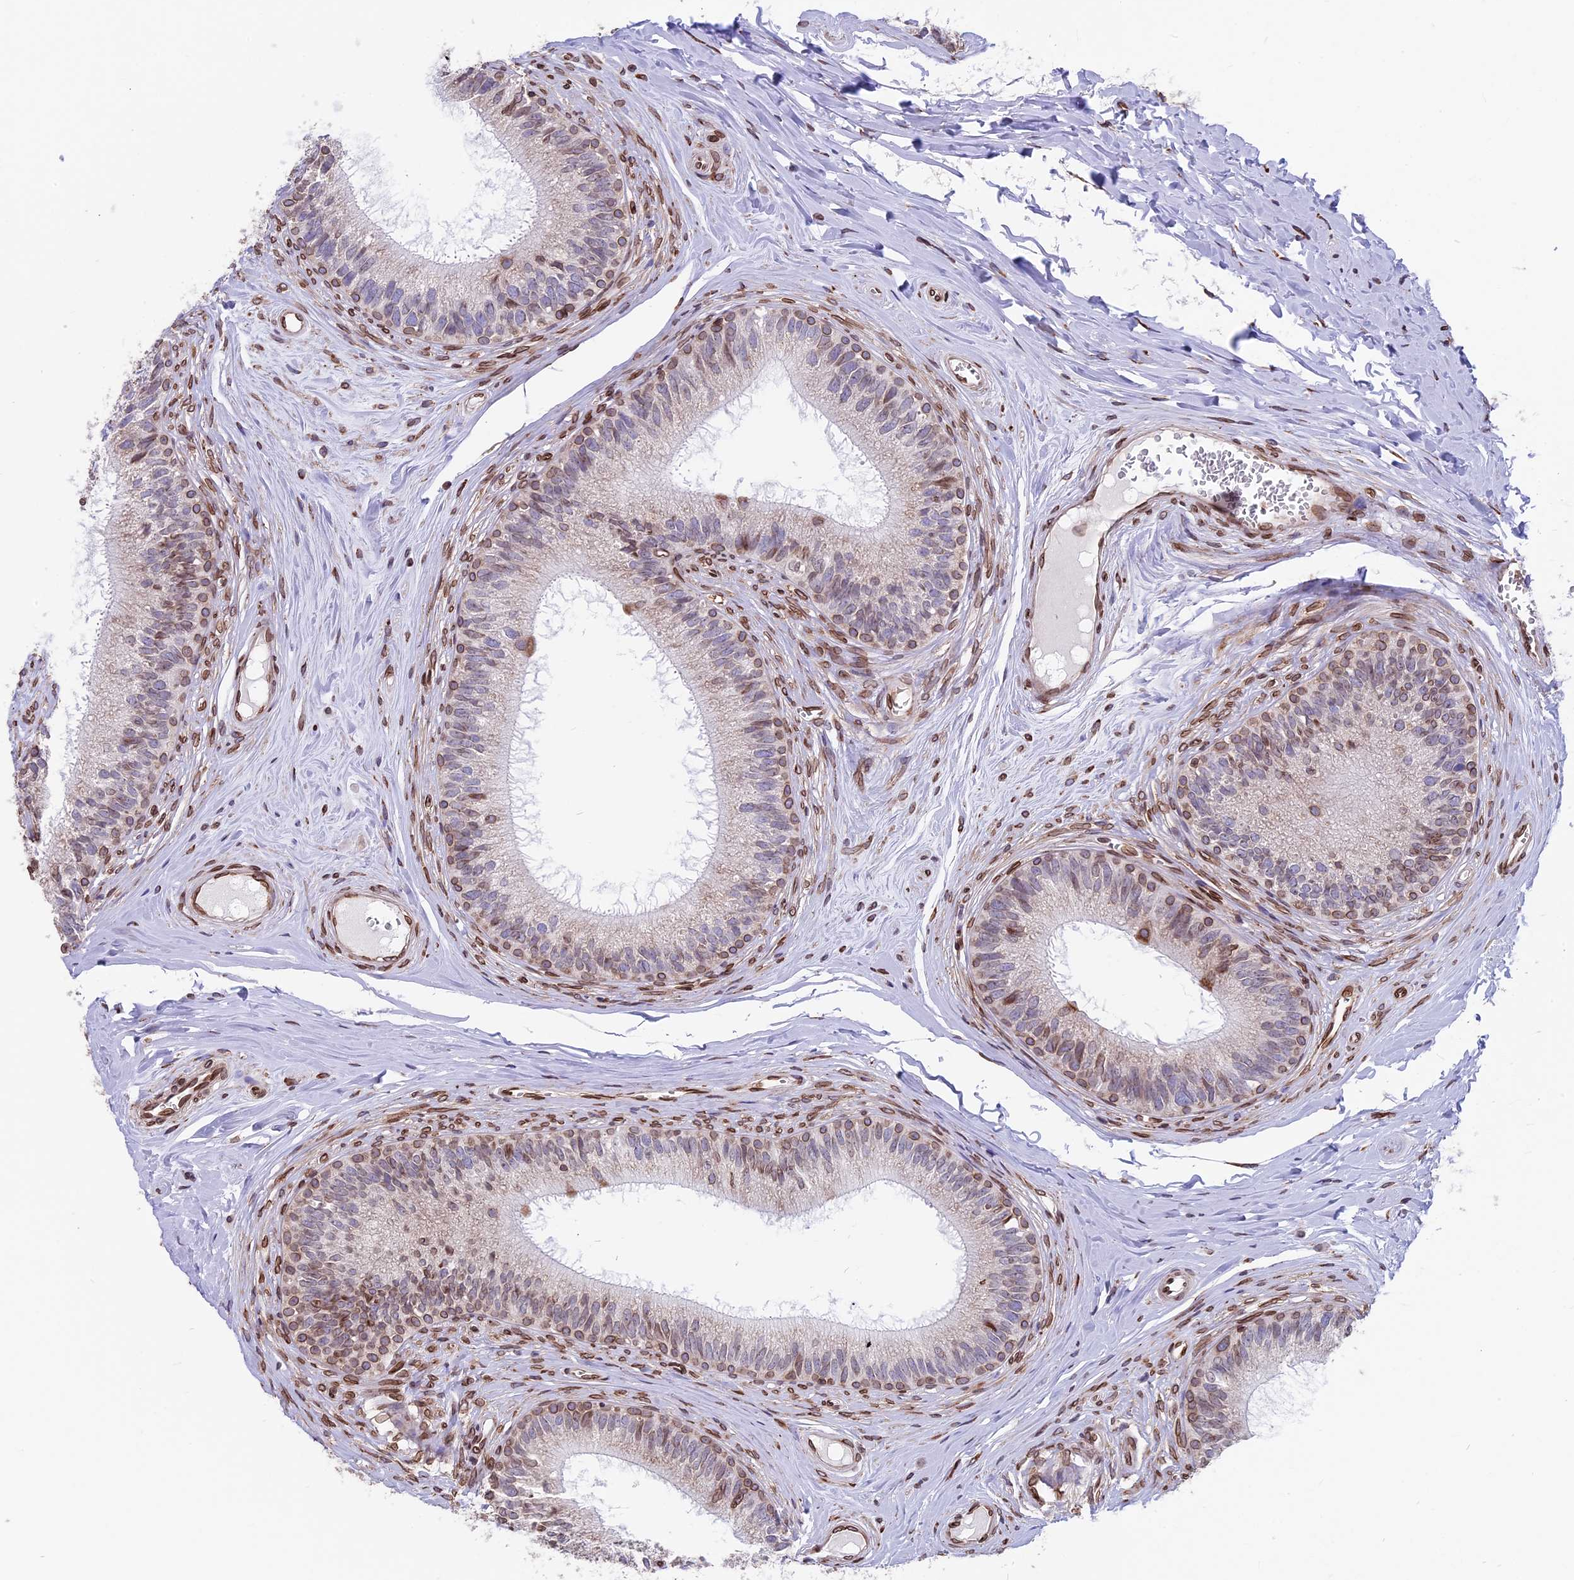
{"staining": {"intensity": "strong", "quantity": "25%-75%", "location": "cytoplasmic/membranous,nuclear"}, "tissue": "epididymis", "cell_type": "Glandular cells", "image_type": "normal", "snomed": [{"axis": "morphology", "description": "Normal tissue, NOS"}, {"axis": "topography", "description": "Epididymis"}], "caption": "Protein staining of benign epididymis displays strong cytoplasmic/membranous,nuclear expression in approximately 25%-75% of glandular cells. The protein is shown in brown color, while the nuclei are stained blue.", "gene": "PTCHD4", "patient": {"sex": "male", "age": 33}}